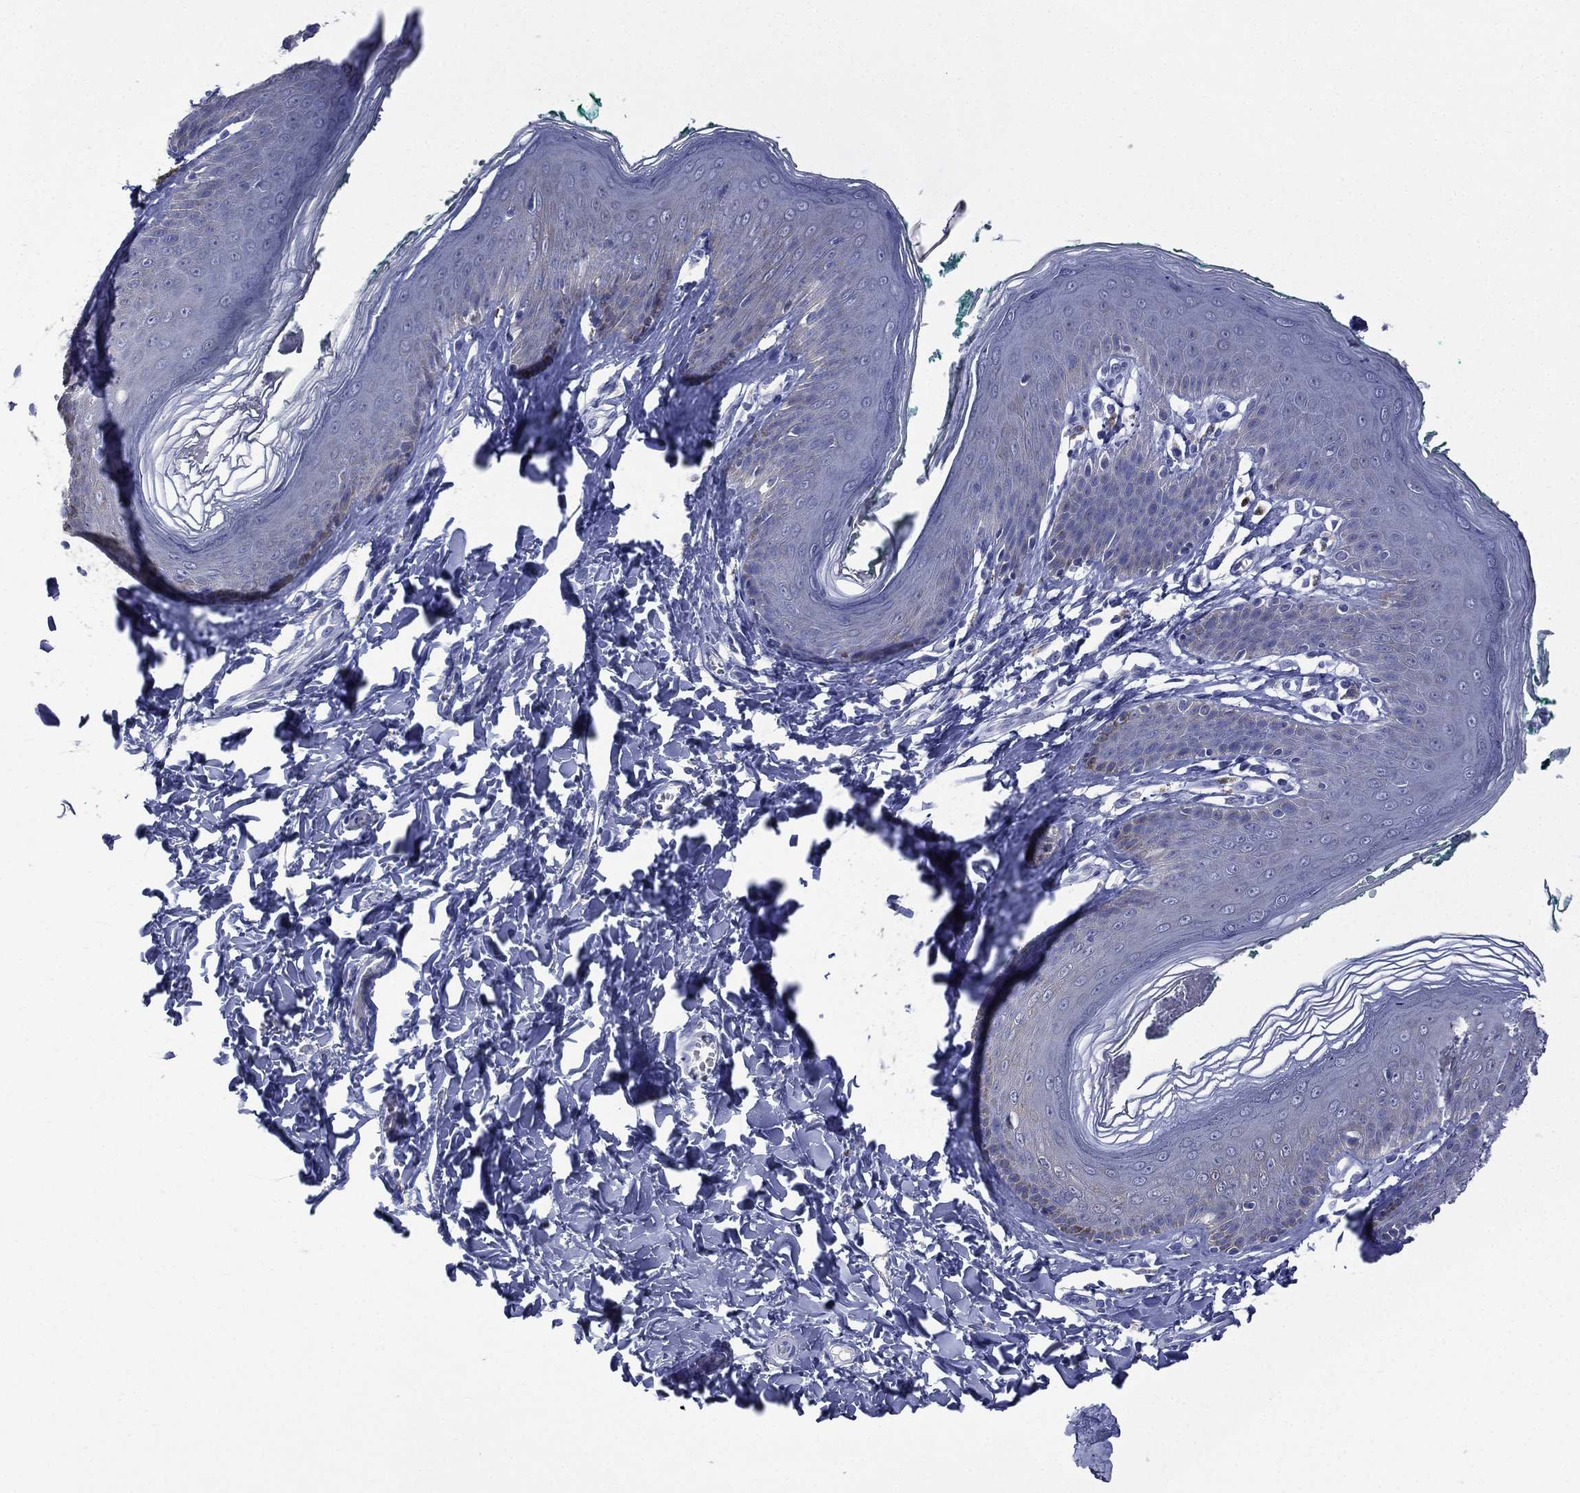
{"staining": {"intensity": "negative", "quantity": "none", "location": "none"}, "tissue": "skin", "cell_type": "Epidermal cells", "image_type": "normal", "snomed": [{"axis": "morphology", "description": "Normal tissue, NOS"}, {"axis": "topography", "description": "Vulva"}], "caption": "Epidermal cells are negative for brown protein staining in benign skin. Brightfield microscopy of IHC stained with DAB (3,3'-diaminobenzidine) (brown) and hematoxylin (blue), captured at high magnification.", "gene": "CES2", "patient": {"sex": "female", "age": 66}}